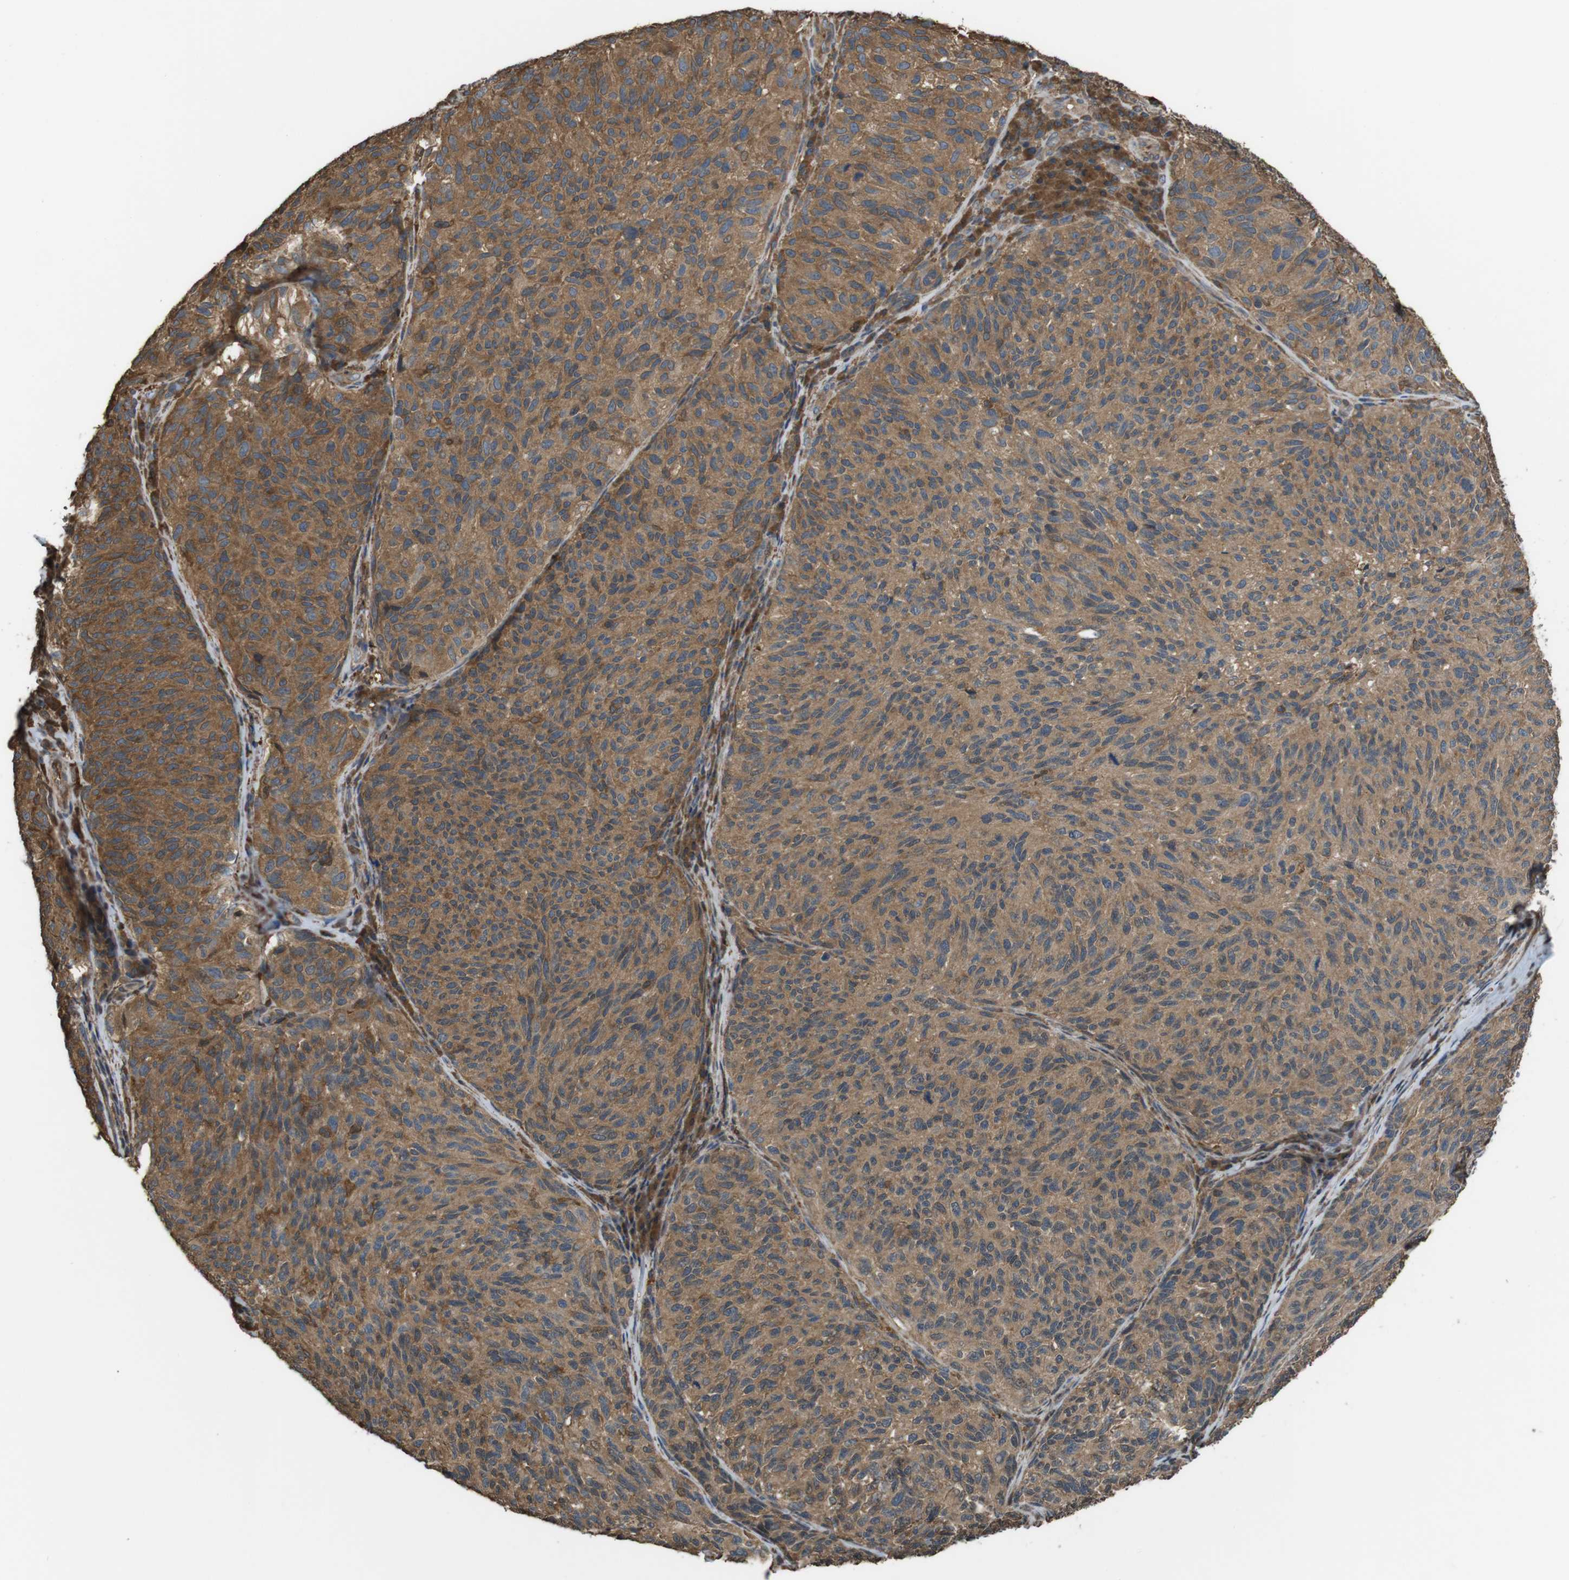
{"staining": {"intensity": "moderate", "quantity": ">75%", "location": "cytoplasmic/membranous"}, "tissue": "melanoma", "cell_type": "Tumor cells", "image_type": "cancer", "snomed": [{"axis": "morphology", "description": "Malignant melanoma, NOS"}, {"axis": "topography", "description": "Skin"}], "caption": "The micrograph demonstrates staining of melanoma, revealing moderate cytoplasmic/membranous protein staining (brown color) within tumor cells.", "gene": "ARHGDIA", "patient": {"sex": "female", "age": 73}}